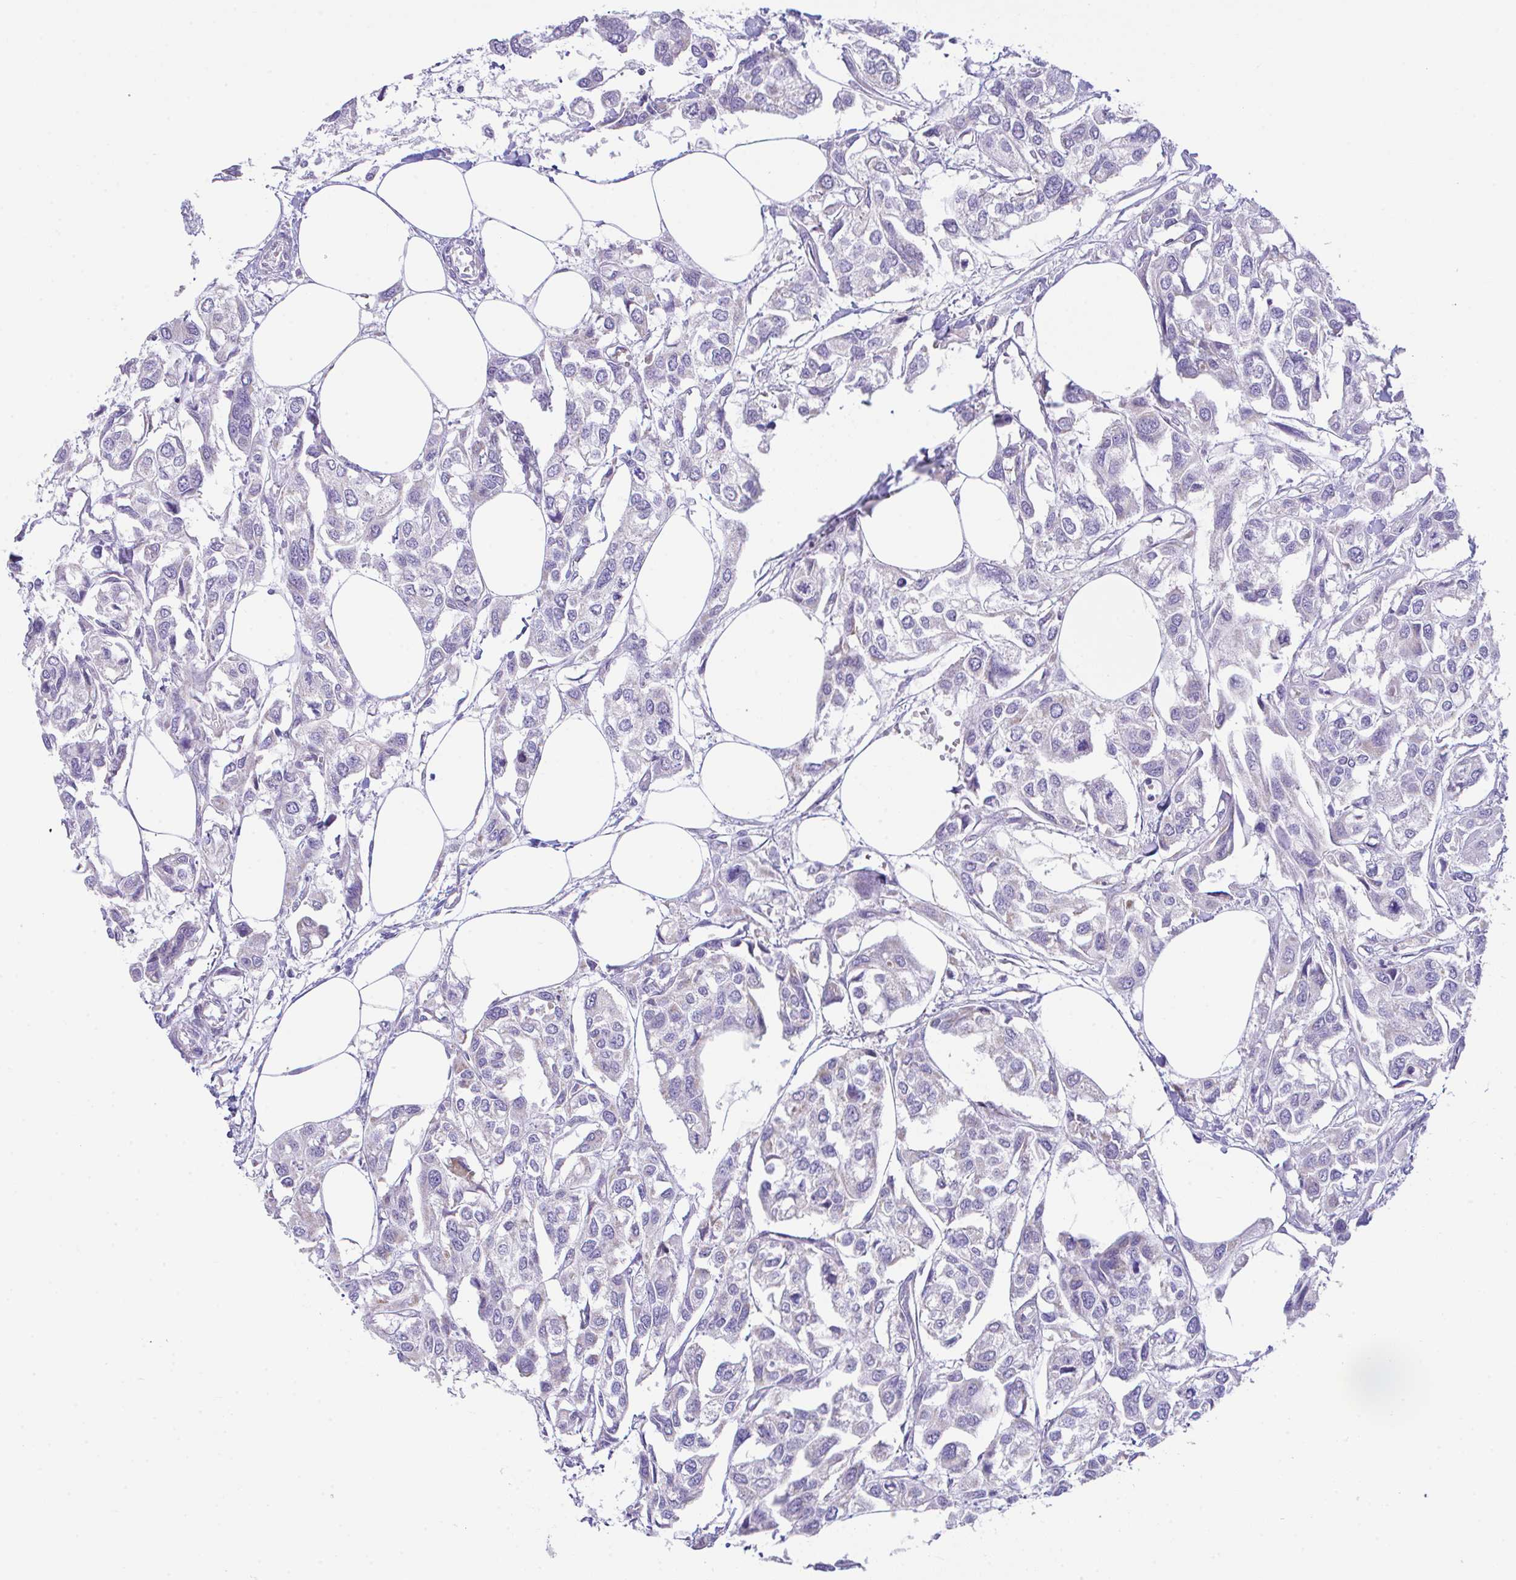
{"staining": {"intensity": "negative", "quantity": "none", "location": "none"}, "tissue": "urothelial cancer", "cell_type": "Tumor cells", "image_type": "cancer", "snomed": [{"axis": "morphology", "description": "Urothelial carcinoma, High grade"}, {"axis": "topography", "description": "Urinary bladder"}], "caption": "The immunohistochemistry photomicrograph has no significant staining in tumor cells of urothelial carcinoma (high-grade) tissue.", "gene": "NLRP8", "patient": {"sex": "male", "age": 67}}